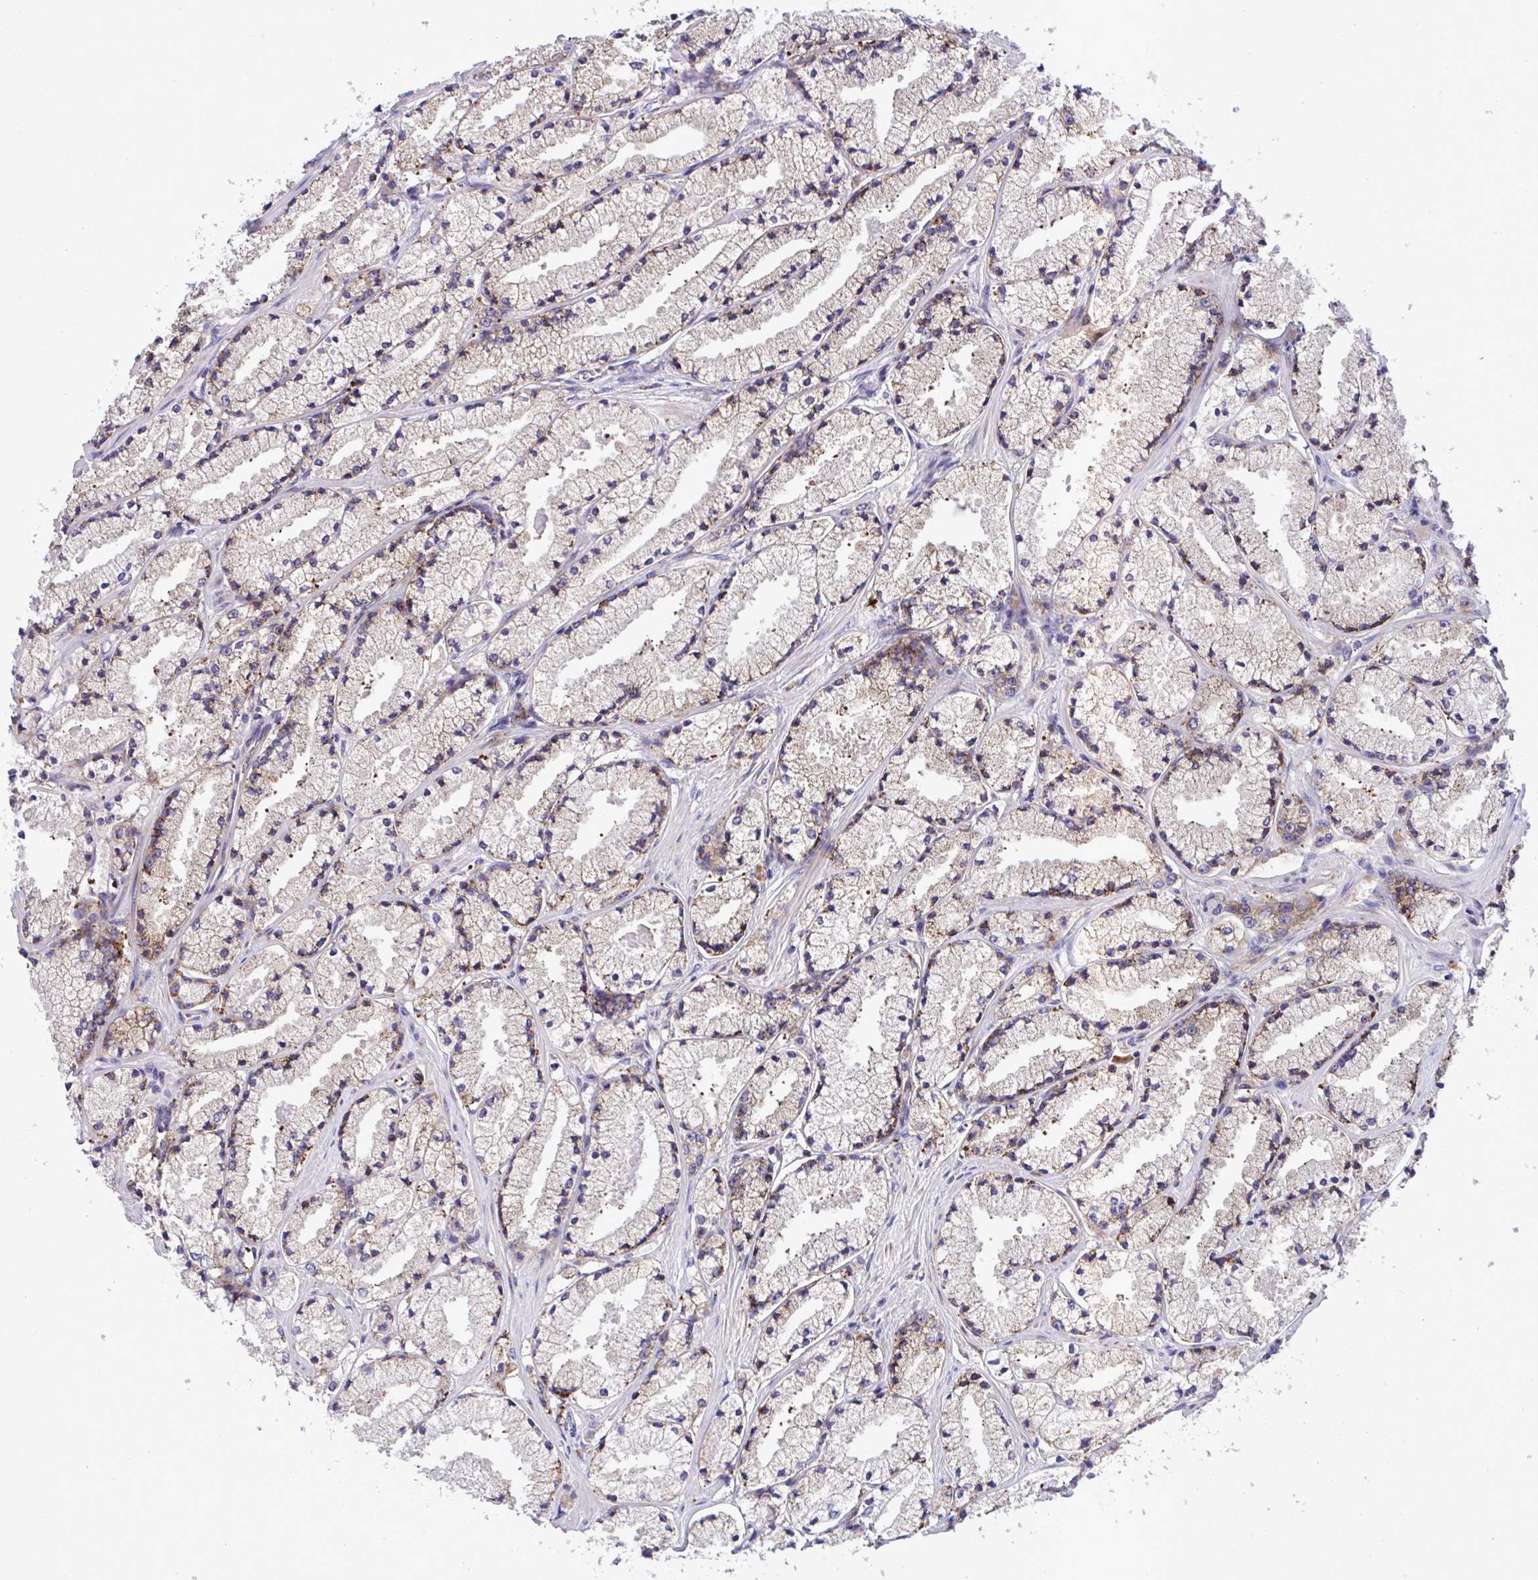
{"staining": {"intensity": "moderate", "quantity": ">75%", "location": "cytoplasmic/membranous"}, "tissue": "prostate cancer", "cell_type": "Tumor cells", "image_type": "cancer", "snomed": [{"axis": "morphology", "description": "Adenocarcinoma, High grade"}, {"axis": "topography", "description": "Prostate"}], "caption": "Protein staining of high-grade adenocarcinoma (prostate) tissue reveals moderate cytoplasmic/membranous positivity in about >75% of tumor cells.", "gene": "RPS15", "patient": {"sex": "male", "age": 63}}